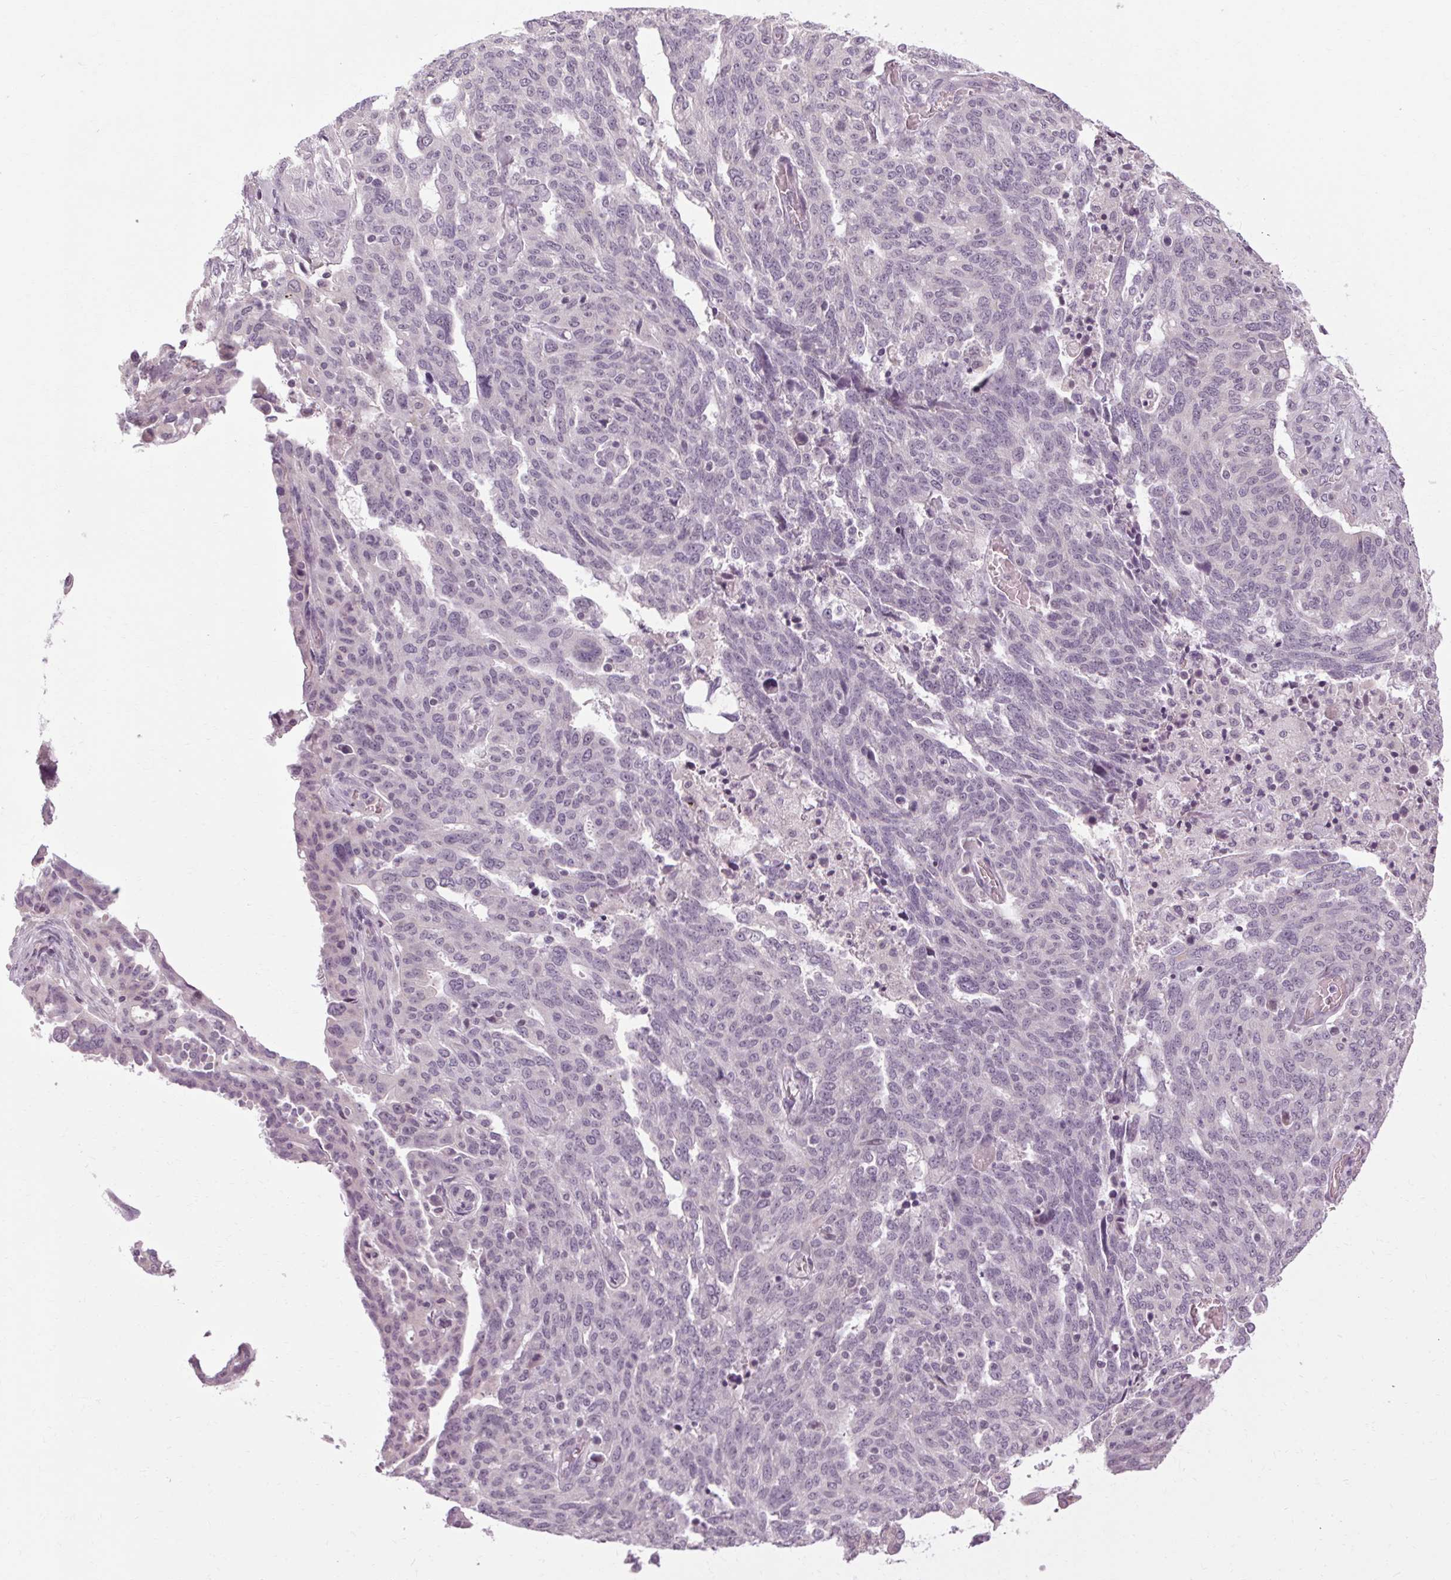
{"staining": {"intensity": "negative", "quantity": "none", "location": "none"}, "tissue": "ovarian cancer", "cell_type": "Tumor cells", "image_type": "cancer", "snomed": [{"axis": "morphology", "description": "Cystadenocarcinoma, serous, NOS"}, {"axis": "topography", "description": "Ovary"}], "caption": "This micrograph is of ovarian serous cystadenocarcinoma stained with immunohistochemistry (IHC) to label a protein in brown with the nuclei are counter-stained blue. There is no positivity in tumor cells.", "gene": "KLHL40", "patient": {"sex": "female", "age": 67}}